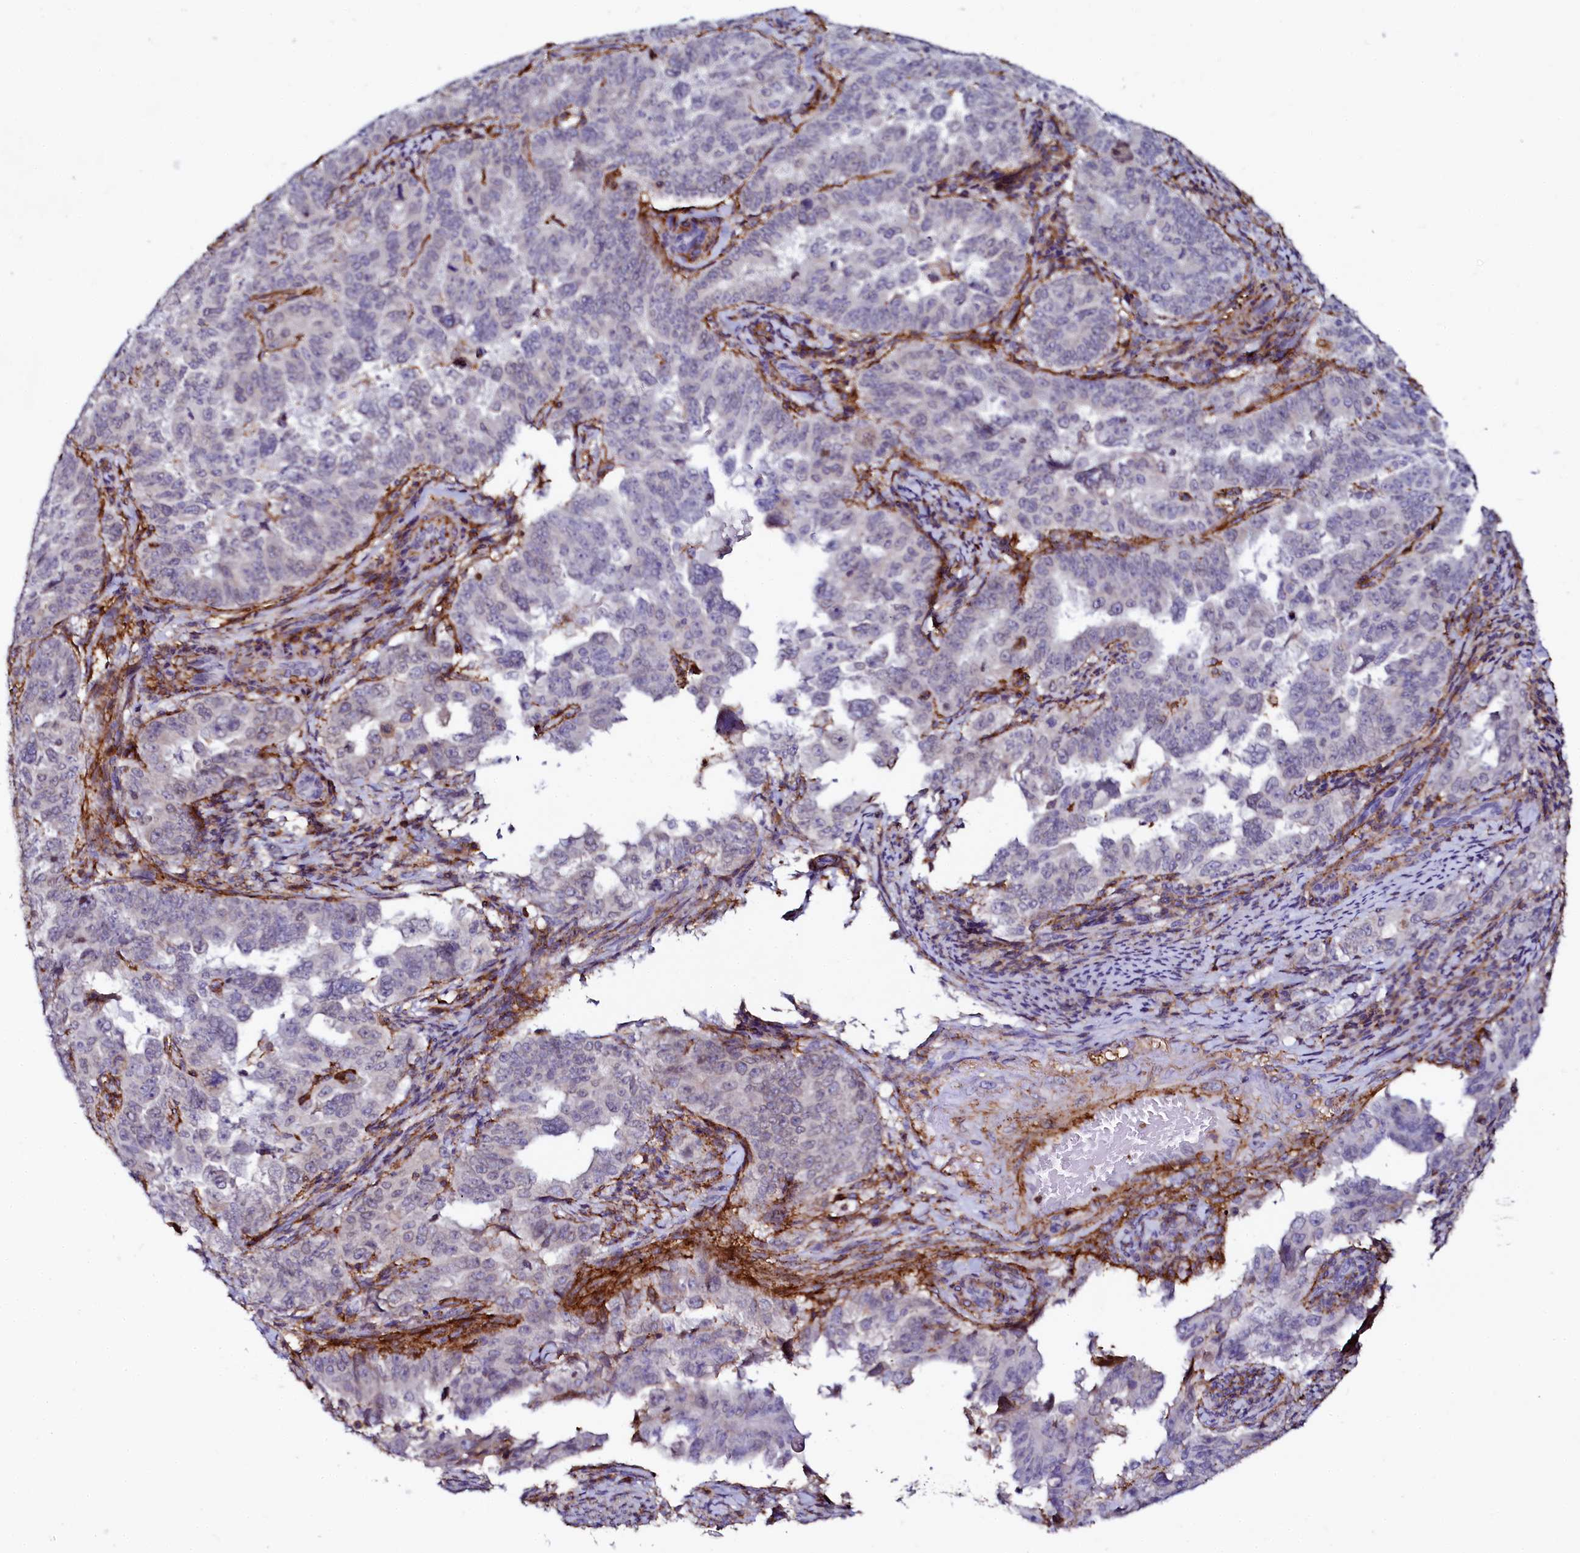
{"staining": {"intensity": "negative", "quantity": "none", "location": "none"}, "tissue": "endometrial cancer", "cell_type": "Tumor cells", "image_type": "cancer", "snomed": [{"axis": "morphology", "description": "Adenocarcinoma, NOS"}, {"axis": "topography", "description": "Endometrium"}], "caption": "A high-resolution micrograph shows IHC staining of adenocarcinoma (endometrial), which shows no significant expression in tumor cells. Nuclei are stained in blue.", "gene": "AAAS", "patient": {"sex": "female", "age": 65}}